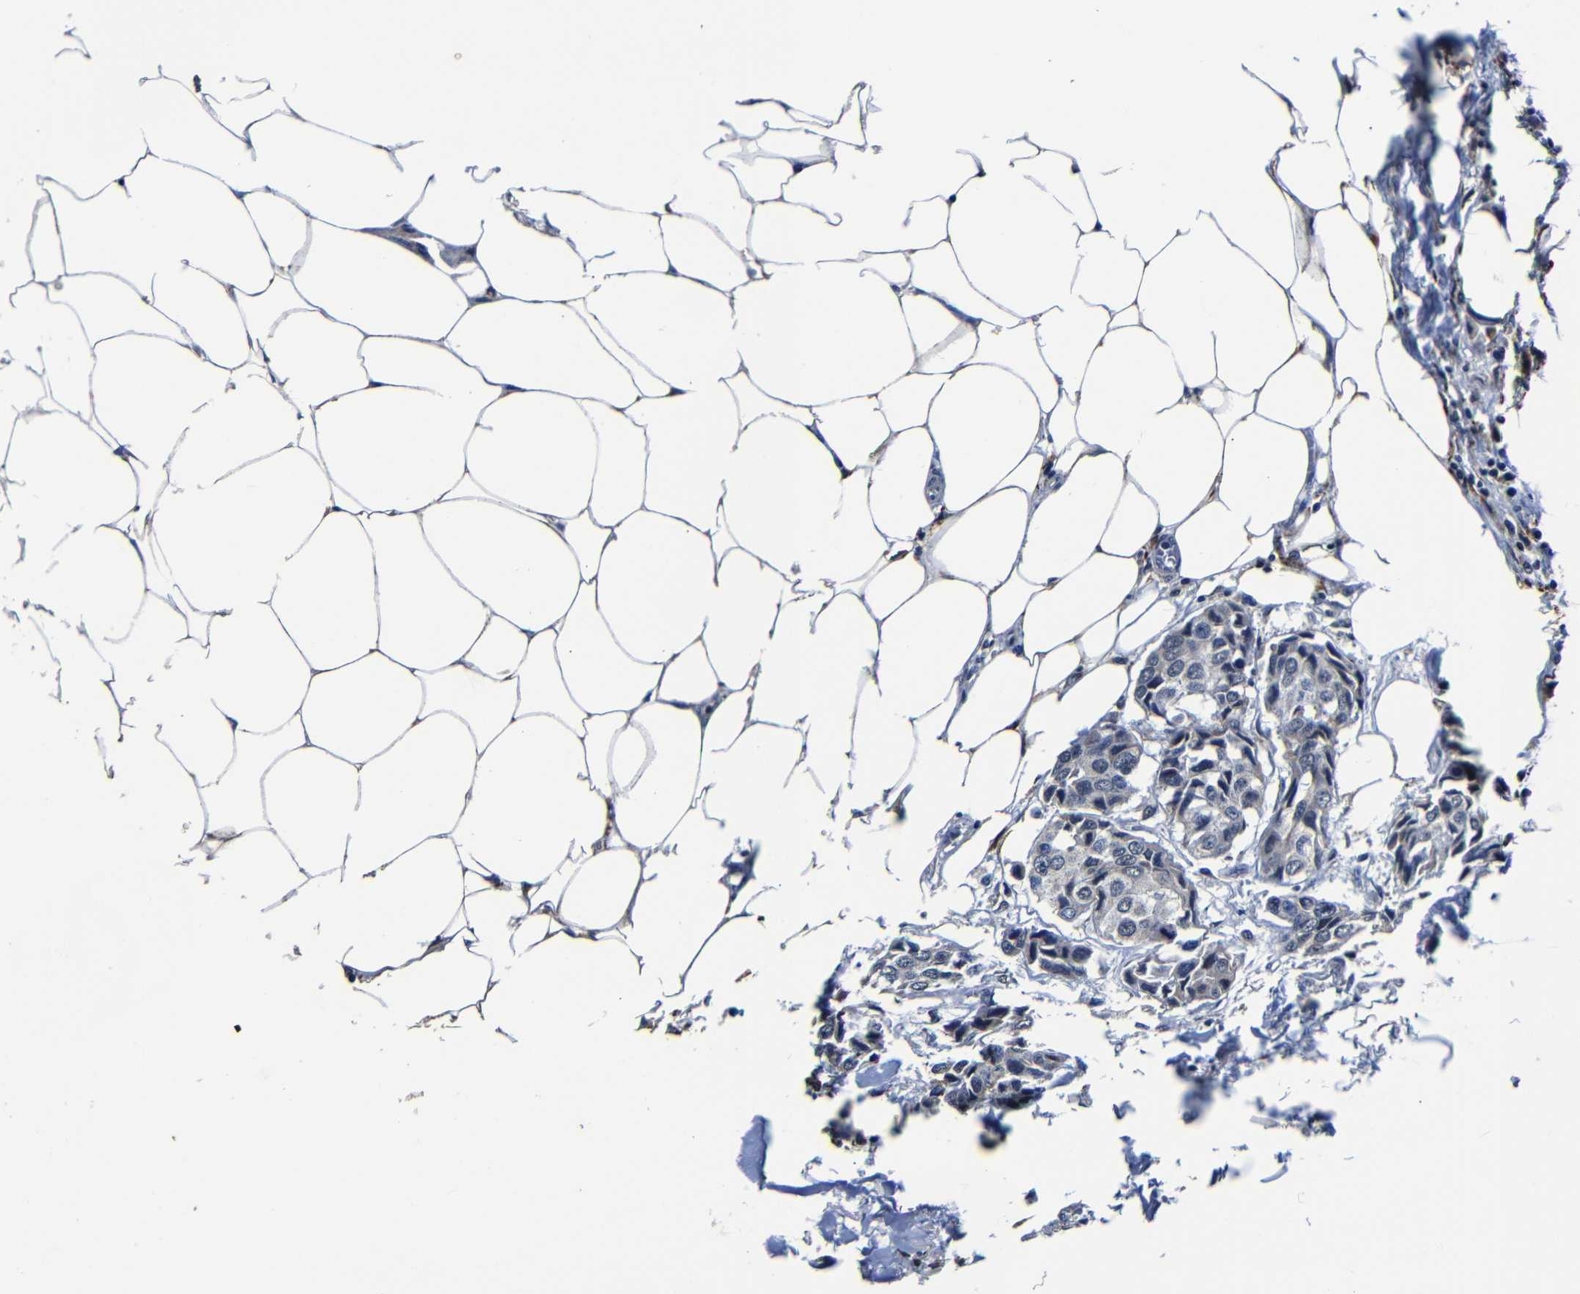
{"staining": {"intensity": "negative", "quantity": "none", "location": "none"}, "tissue": "breast cancer", "cell_type": "Tumor cells", "image_type": "cancer", "snomed": [{"axis": "morphology", "description": "Duct carcinoma"}, {"axis": "topography", "description": "Breast"}], "caption": "Micrograph shows no protein staining in tumor cells of breast cancer (invasive ductal carcinoma) tissue.", "gene": "DEPP1", "patient": {"sex": "female", "age": 80}}